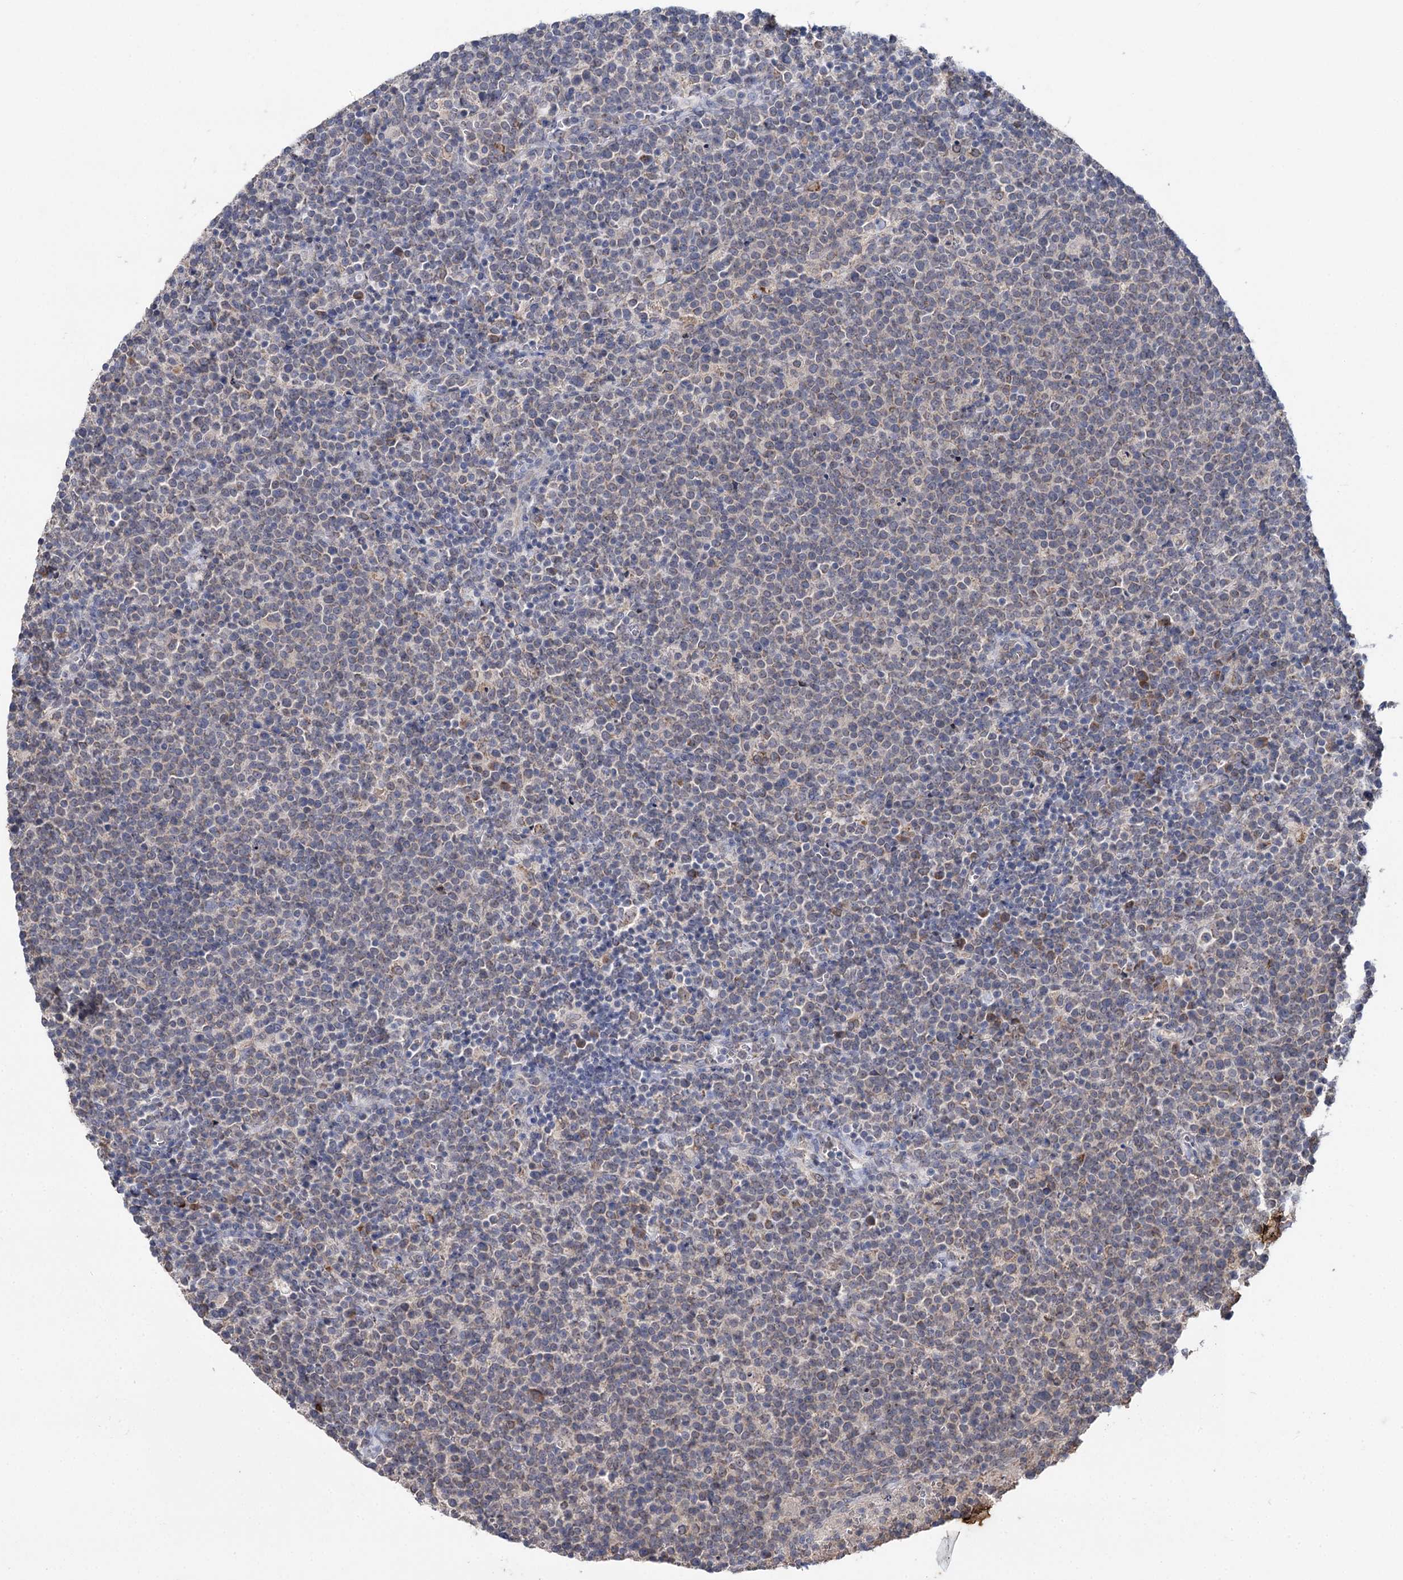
{"staining": {"intensity": "weak", "quantity": "<25%", "location": "cytoplasmic/membranous"}, "tissue": "lymphoma", "cell_type": "Tumor cells", "image_type": "cancer", "snomed": [{"axis": "morphology", "description": "Malignant lymphoma, non-Hodgkin's type, High grade"}, {"axis": "topography", "description": "Lymph node"}], "caption": "Photomicrograph shows no protein staining in tumor cells of lymphoma tissue. Nuclei are stained in blue.", "gene": "CLPB", "patient": {"sex": "male", "age": 61}}